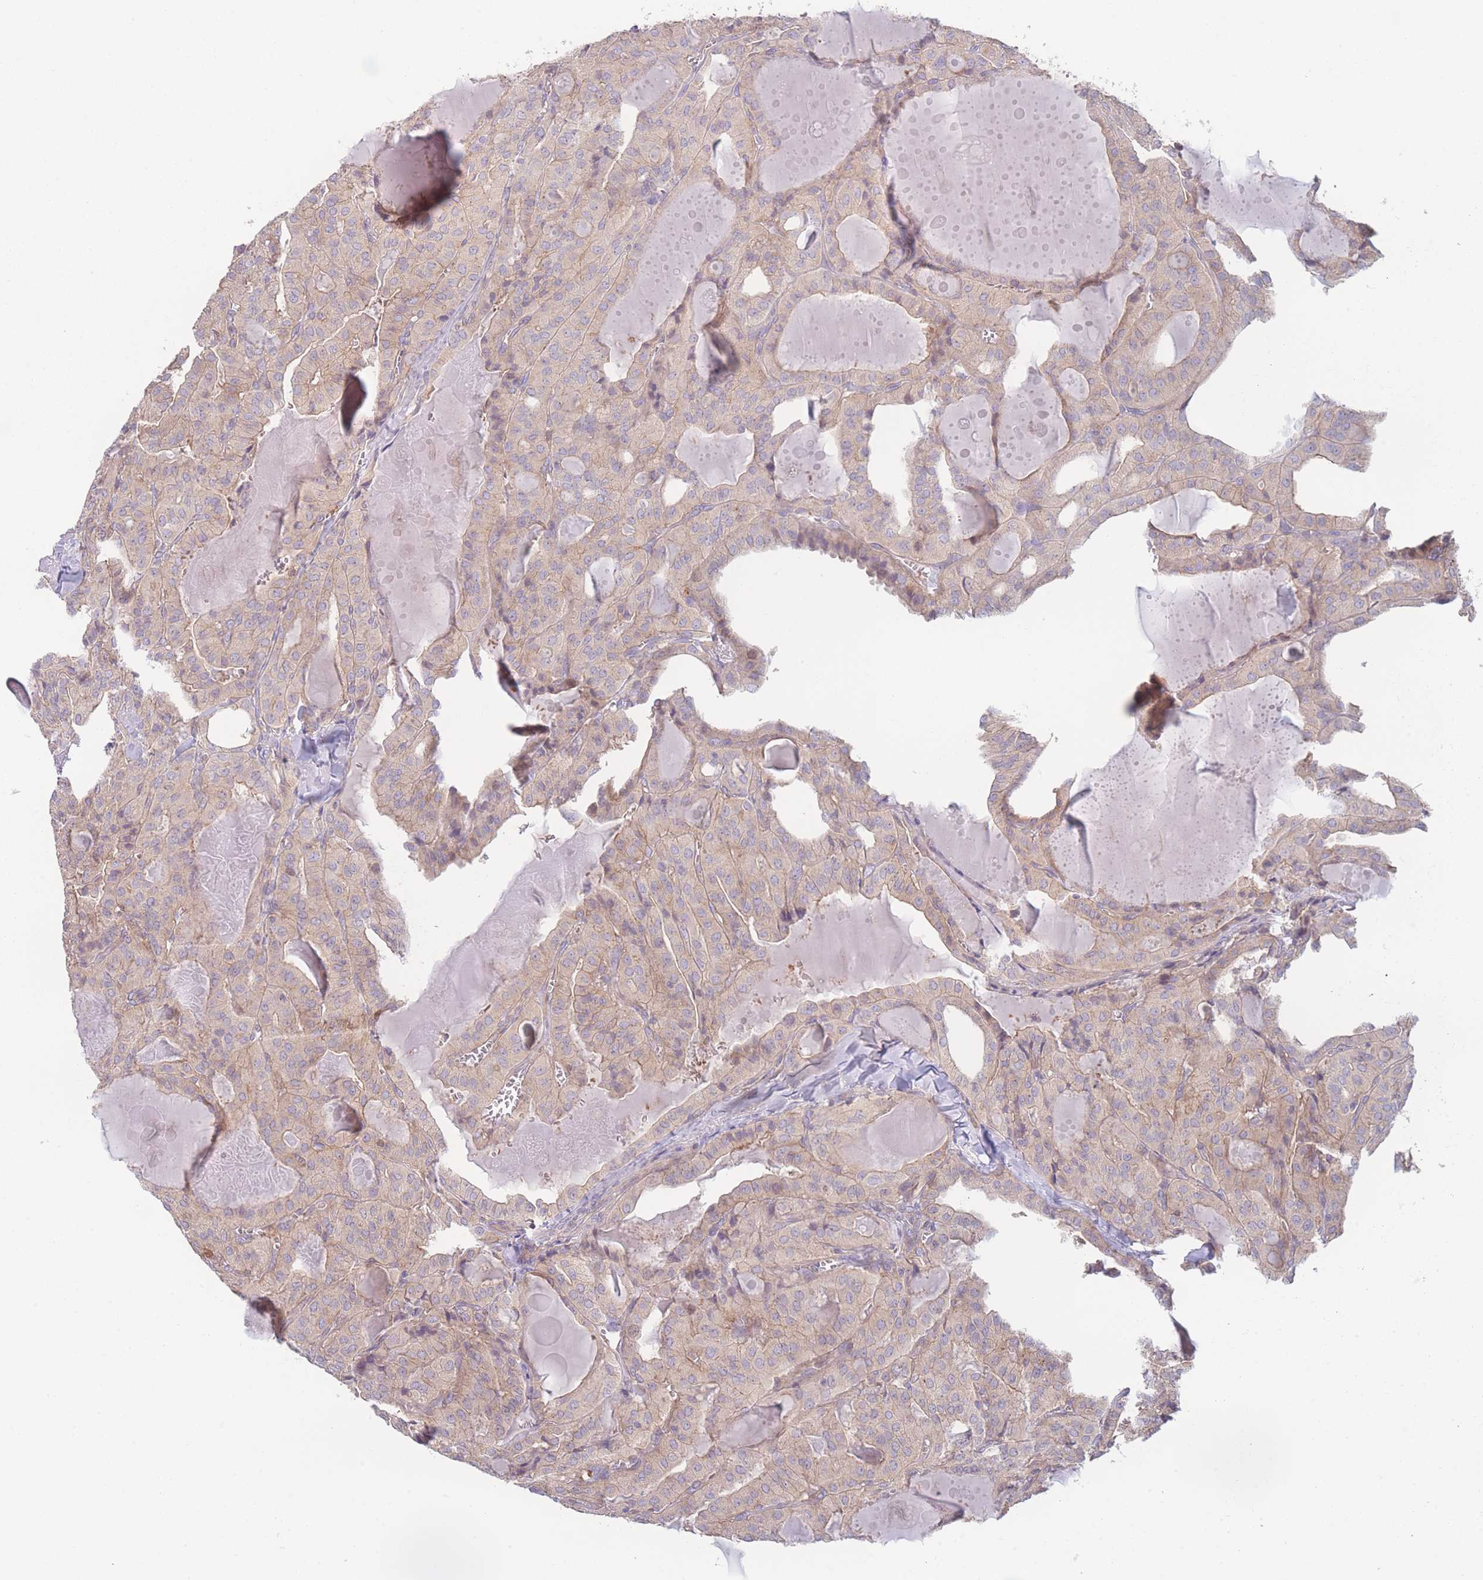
{"staining": {"intensity": "negative", "quantity": "none", "location": "none"}, "tissue": "thyroid cancer", "cell_type": "Tumor cells", "image_type": "cancer", "snomed": [{"axis": "morphology", "description": "Papillary adenocarcinoma, NOS"}, {"axis": "topography", "description": "Thyroid gland"}], "caption": "Immunohistochemical staining of thyroid cancer shows no significant staining in tumor cells. (DAB (3,3'-diaminobenzidine) immunohistochemistry with hematoxylin counter stain).", "gene": "STEAP3", "patient": {"sex": "male", "age": 52}}